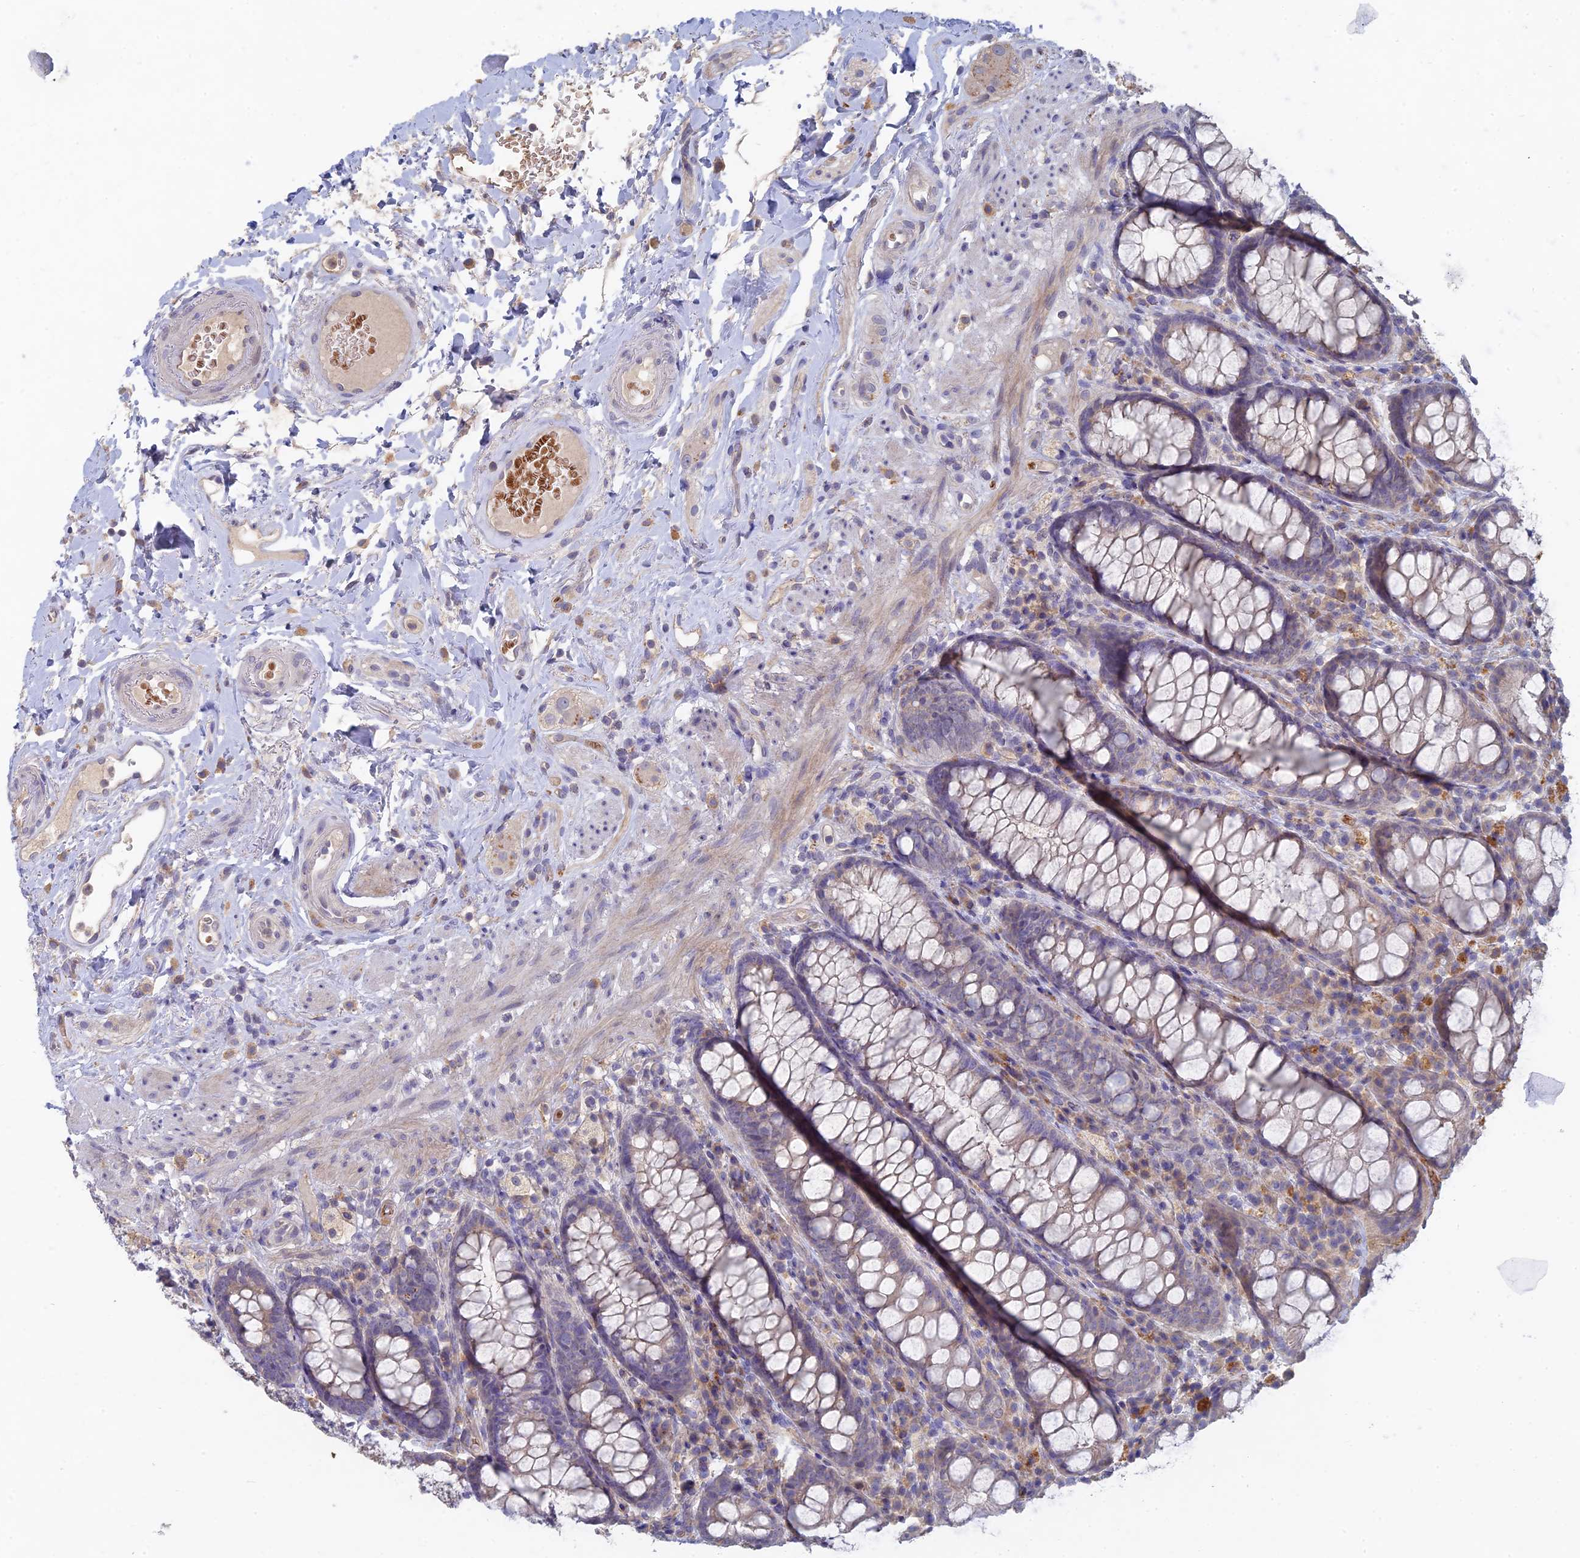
{"staining": {"intensity": "weak", "quantity": "<25%", "location": "cytoplasmic/membranous"}, "tissue": "rectum", "cell_type": "Glandular cells", "image_type": "normal", "snomed": [{"axis": "morphology", "description": "Normal tissue, NOS"}, {"axis": "topography", "description": "Rectum"}], "caption": "IHC of unremarkable rectum exhibits no staining in glandular cells. (DAB IHC with hematoxylin counter stain).", "gene": "ARRDC1", "patient": {"sex": "male", "age": 83}}